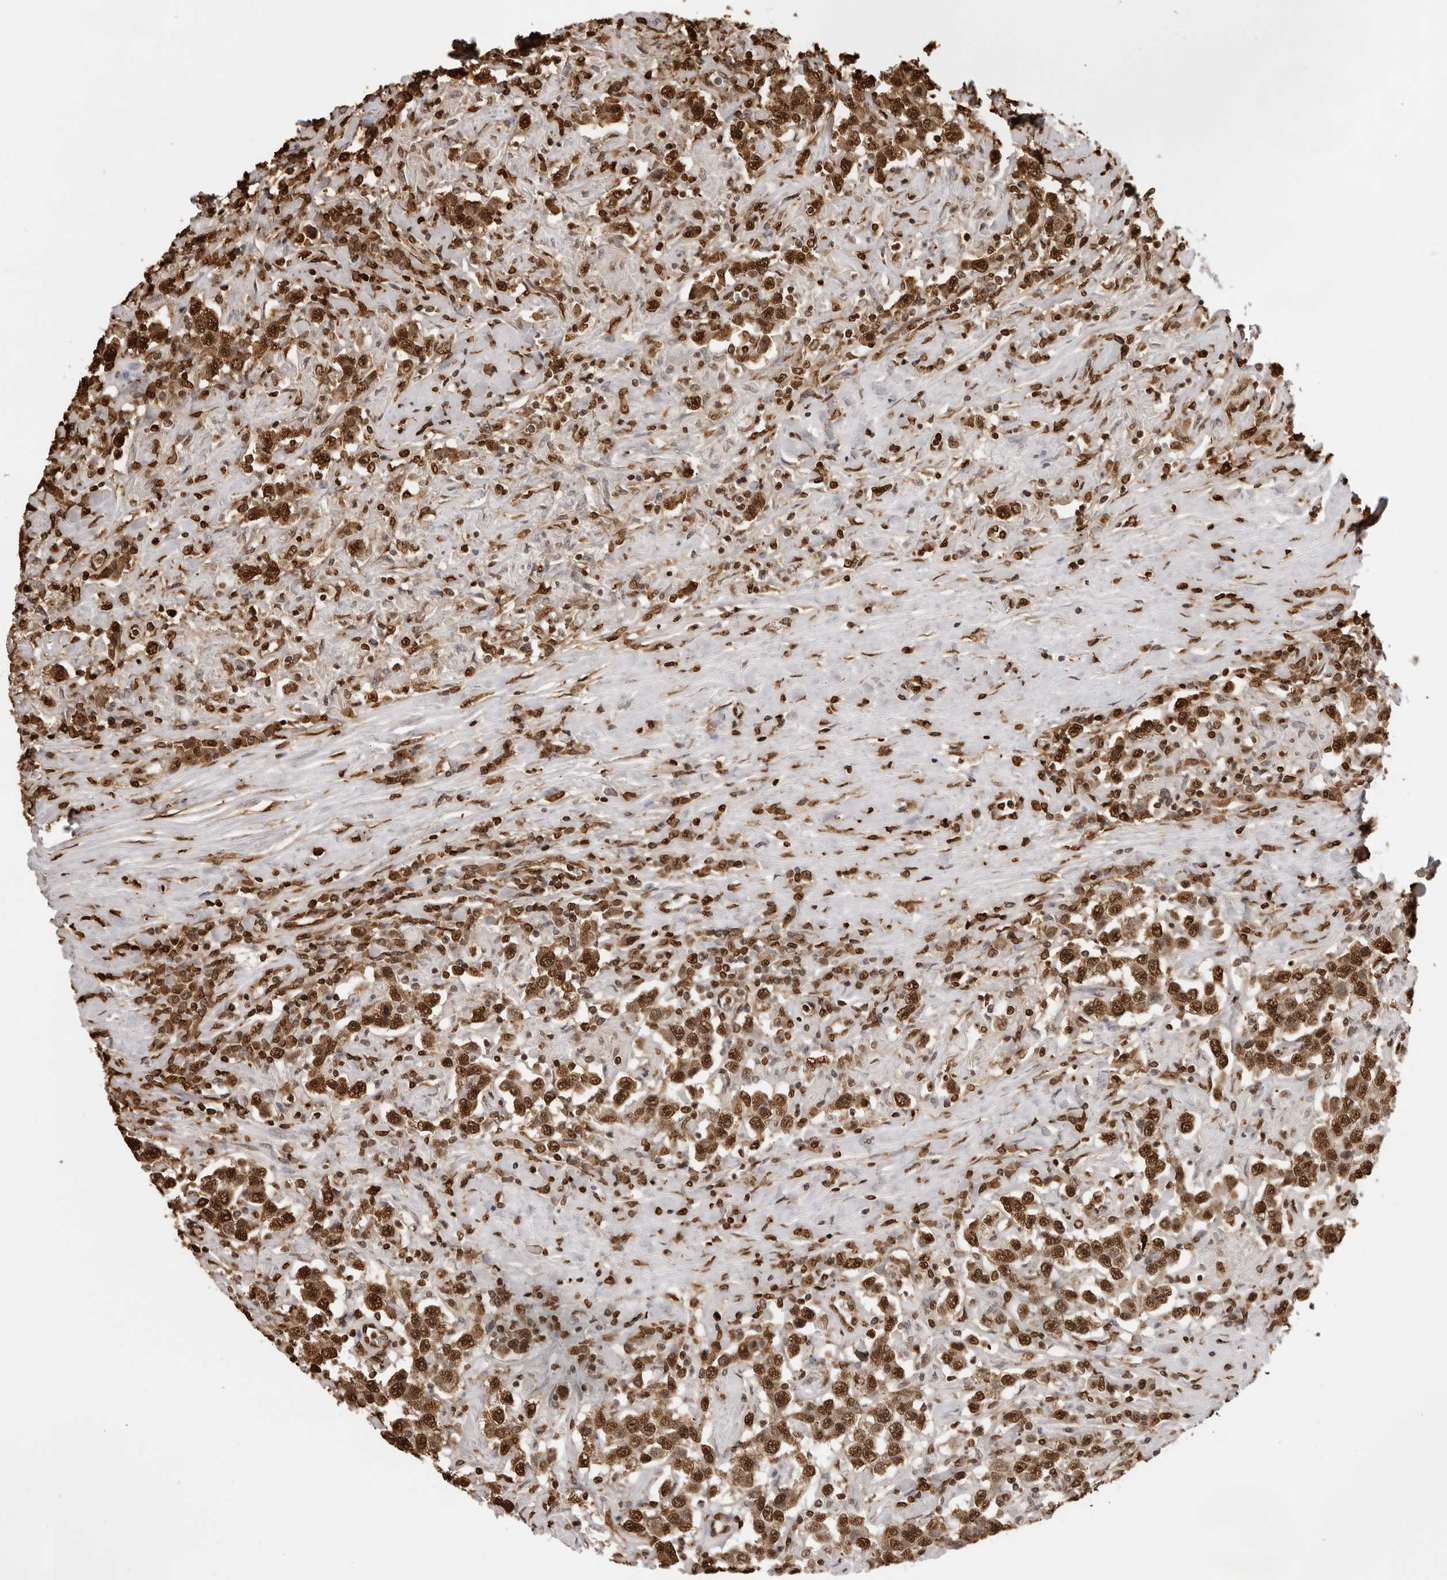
{"staining": {"intensity": "strong", "quantity": ">75%", "location": "cytoplasmic/membranous,nuclear"}, "tissue": "testis cancer", "cell_type": "Tumor cells", "image_type": "cancer", "snomed": [{"axis": "morphology", "description": "Seminoma, NOS"}, {"axis": "topography", "description": "Testis"}], "caption": "Brown immunohistochemical staining in seminoma (testis) shows strong cytoplasmic/membranous and nuclear expression in approximately >75% of tumor cells.", "gene": "ZFP91", "patient": {"sex": "male", "age": 41}}